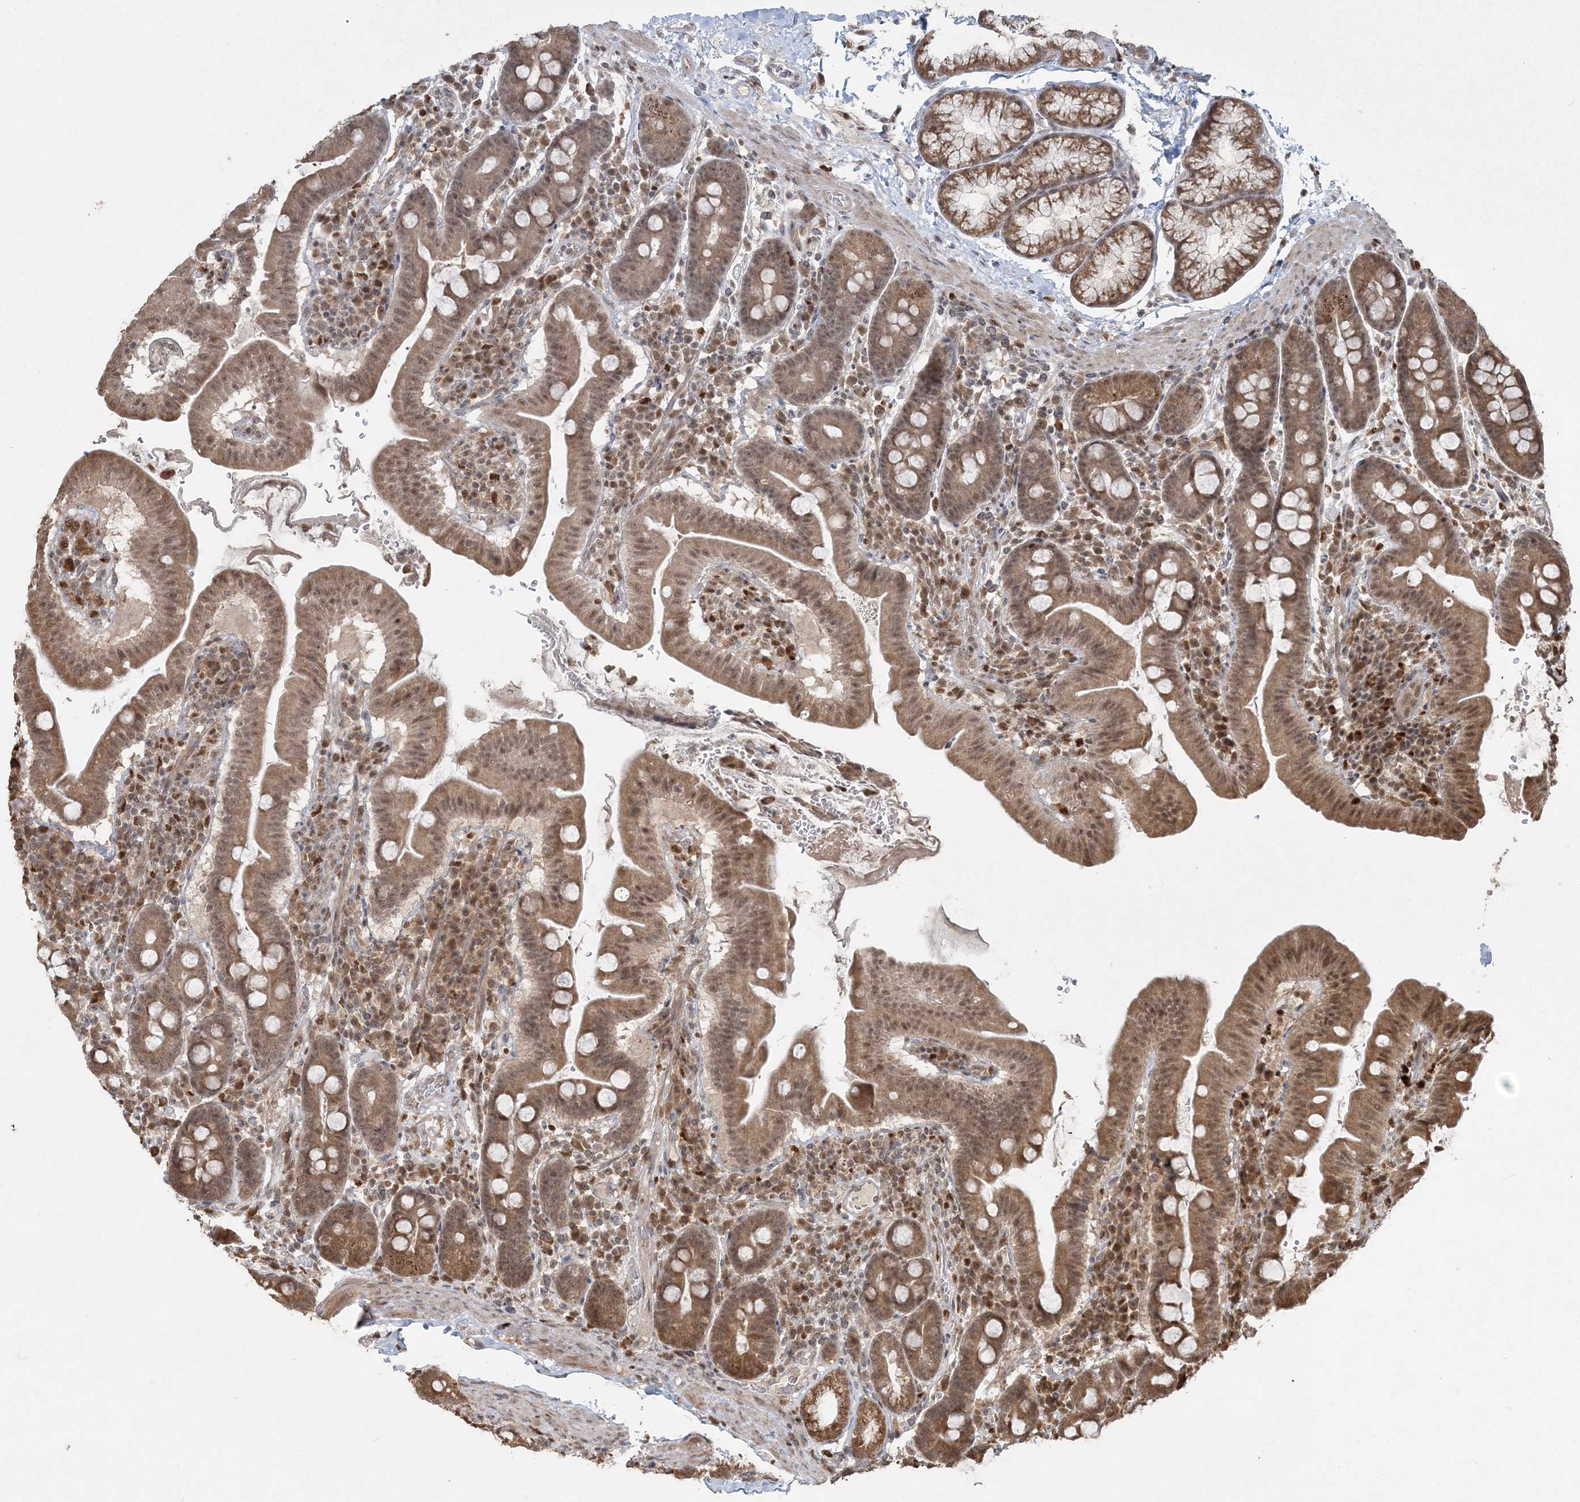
{"staining": {"intensity": "moderate", "quantity": ">75%", "location": "cytoplasmic/membranous,nuclear"}, "tissue": "duodenum", "cell_type": "Glandular cells", "image_type": "normal", "snomed": [{"axis": "morphology", "description": "Normal tissue, NOS"}, {"axis": "morphology", "description": "Adenocarcinoma, NOS"}, {"axis": "topography", "description": "Pancreas"}, {"axis": "topography", "description": "Duodenum"}], "caption": "Protein expression analysis of normal duodenum reveals moderate cytoplasmic/membranous,nuclear expression in about >75% of glandular cells.", "gene": "SLU7", "patient": {"sex": "male", "age": 50}}